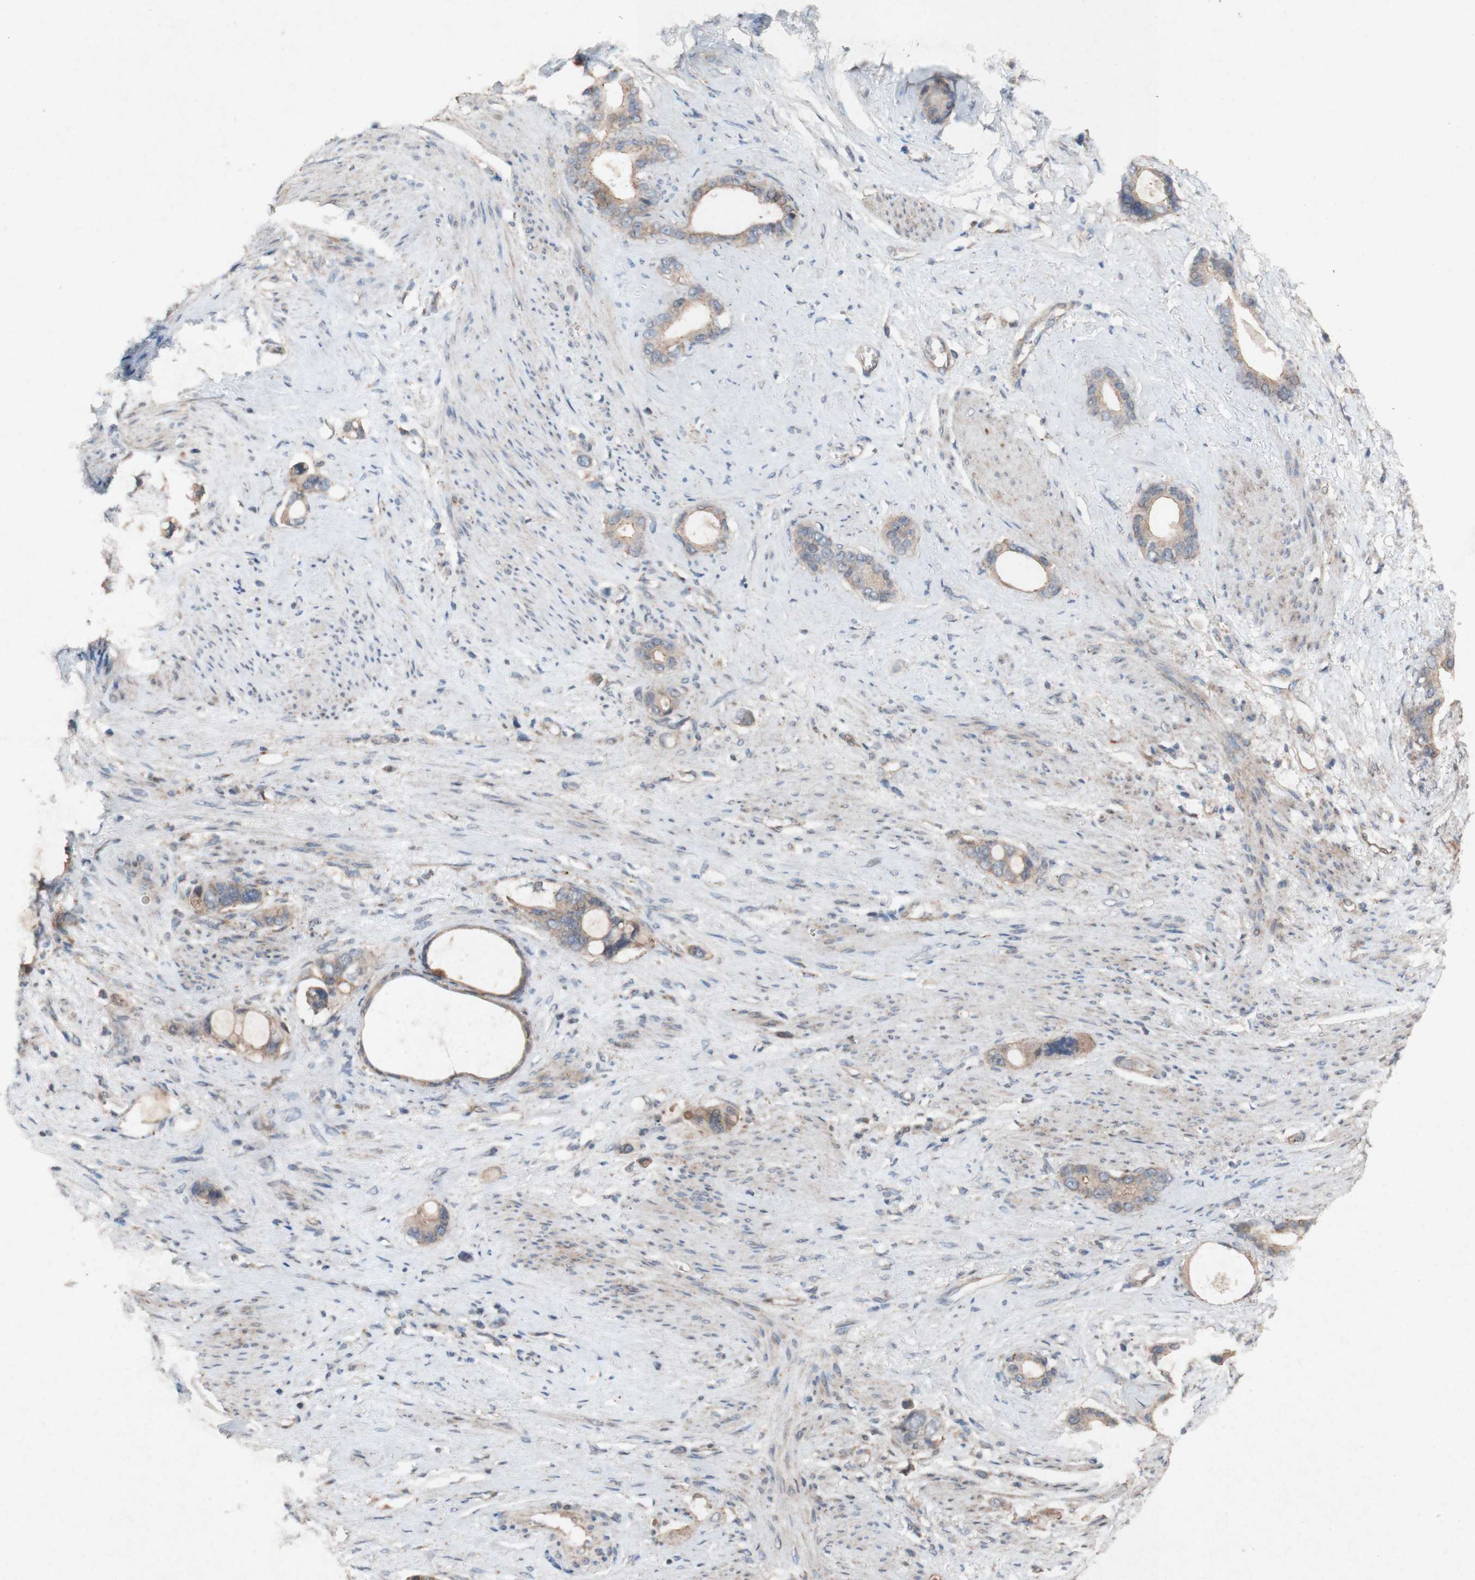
{"staining": {"intensity": "weak", "quantity": ">75%", "location": "cytoplasmic/membranous"}, "tissue": "stomach cancer", "cell_type": "Tumor cells", "image_type": "cancer", "snomed": [{"axis": "morphology", "description": "Adenocarcinoma, NOS"}, {"axis": "topography", "description": "Stomach"}], "caption": "Immunohistochemical staining of human stomach cancer reveals low levels of weak cytoplasmic/membranous protein staining in about >75% of tumor cells. (Stains: DAB (3,3'-diaminobenzidine) in brown, nuclei in blue, Microscopy: brightfield microscopy at high magnification).", "gene": "ATP6V1F", "patient": {"sex": "female", "age": 75}}